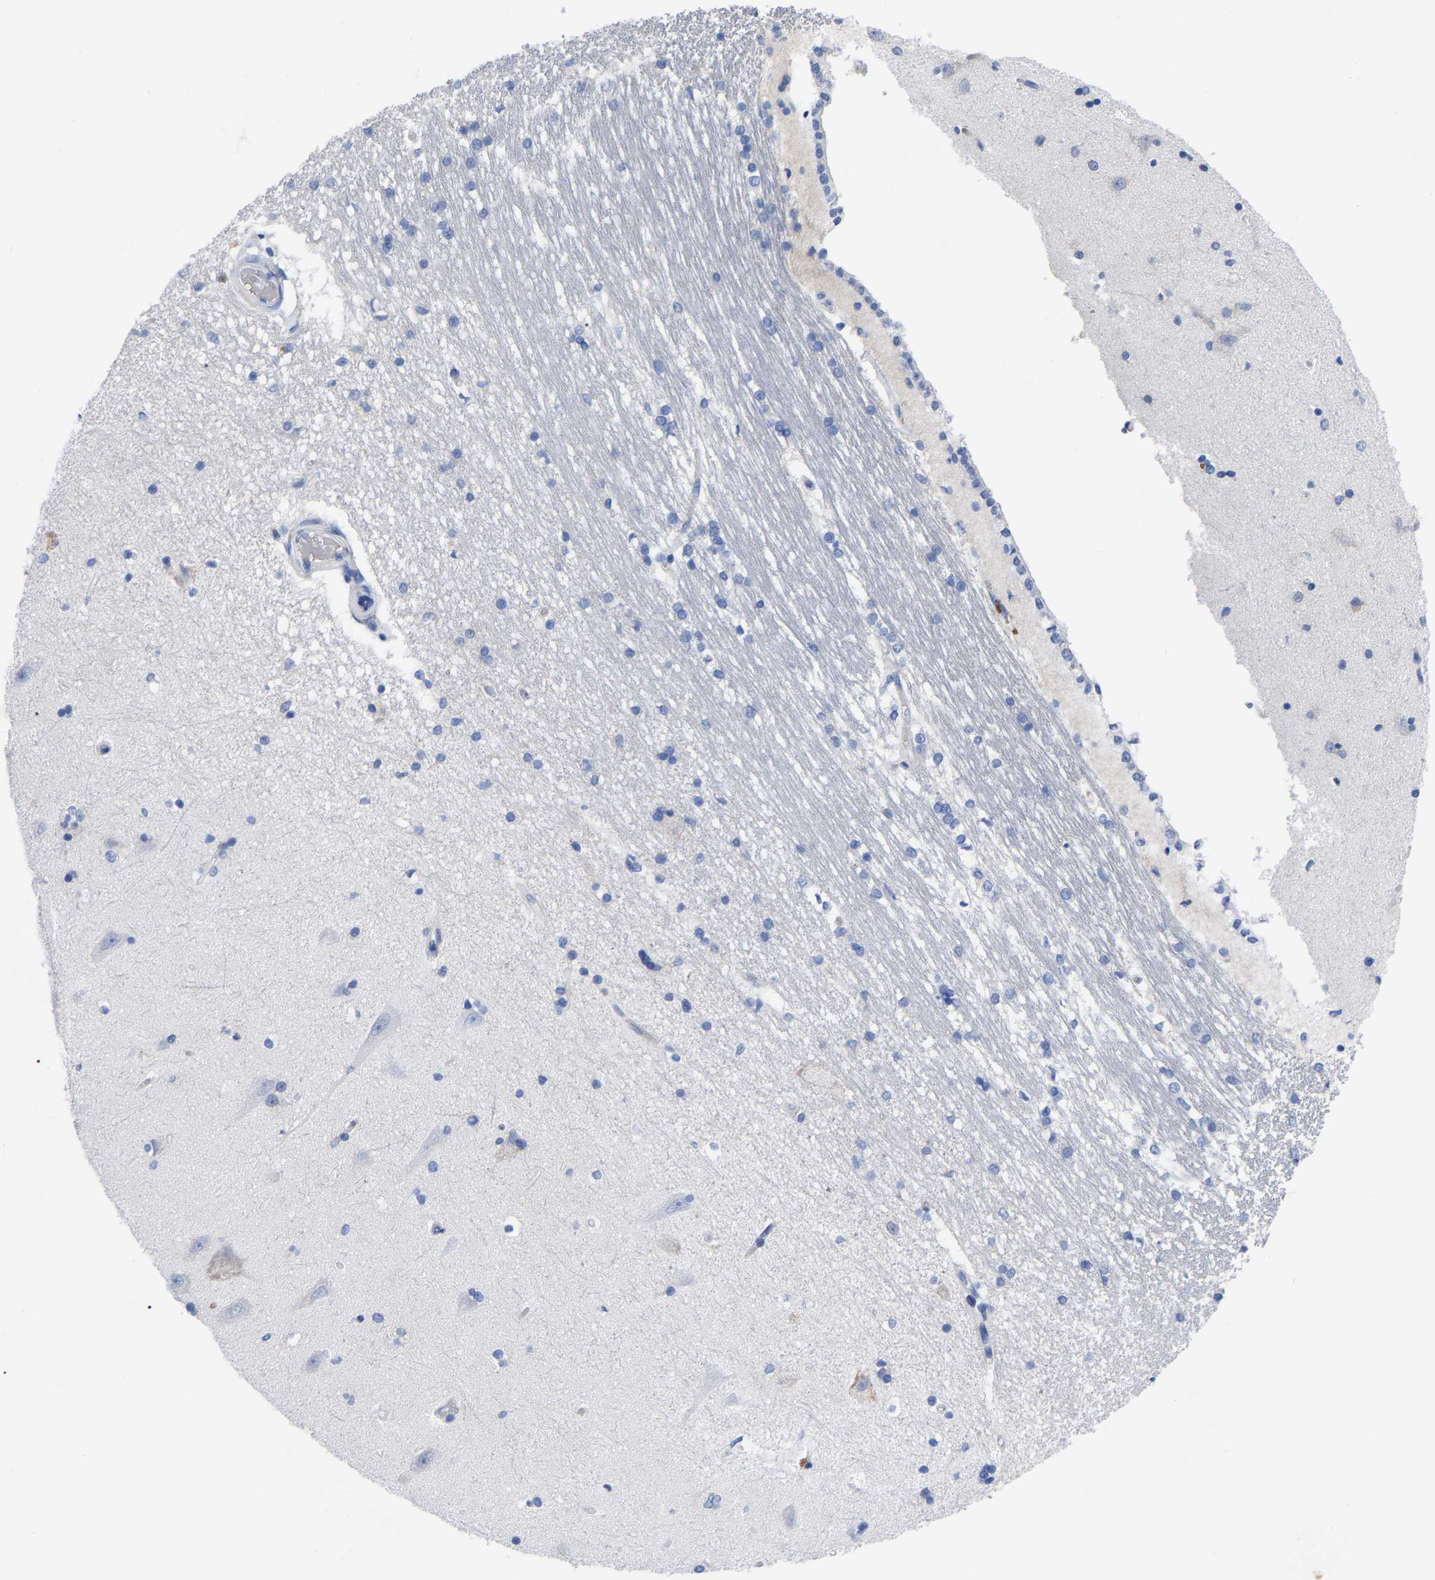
{"staining": {"intensity": "negative", "quantity": "none", "location": "none"}, "tissue": "hippocampus", "cell_type": "Glial cells", "image_type": "normal", "snomed": [{"axis": "morphology", "description": "Normal tissue, NOS"}, {"axis": "topography", "description": "Hippocampus"}], "caption": "Immunohistochemical staining of benign human hippocampus exhibits no significant positivity in glial cells.", "gene": "GDF3", "patient": {"sex": "male", "age": 45}}